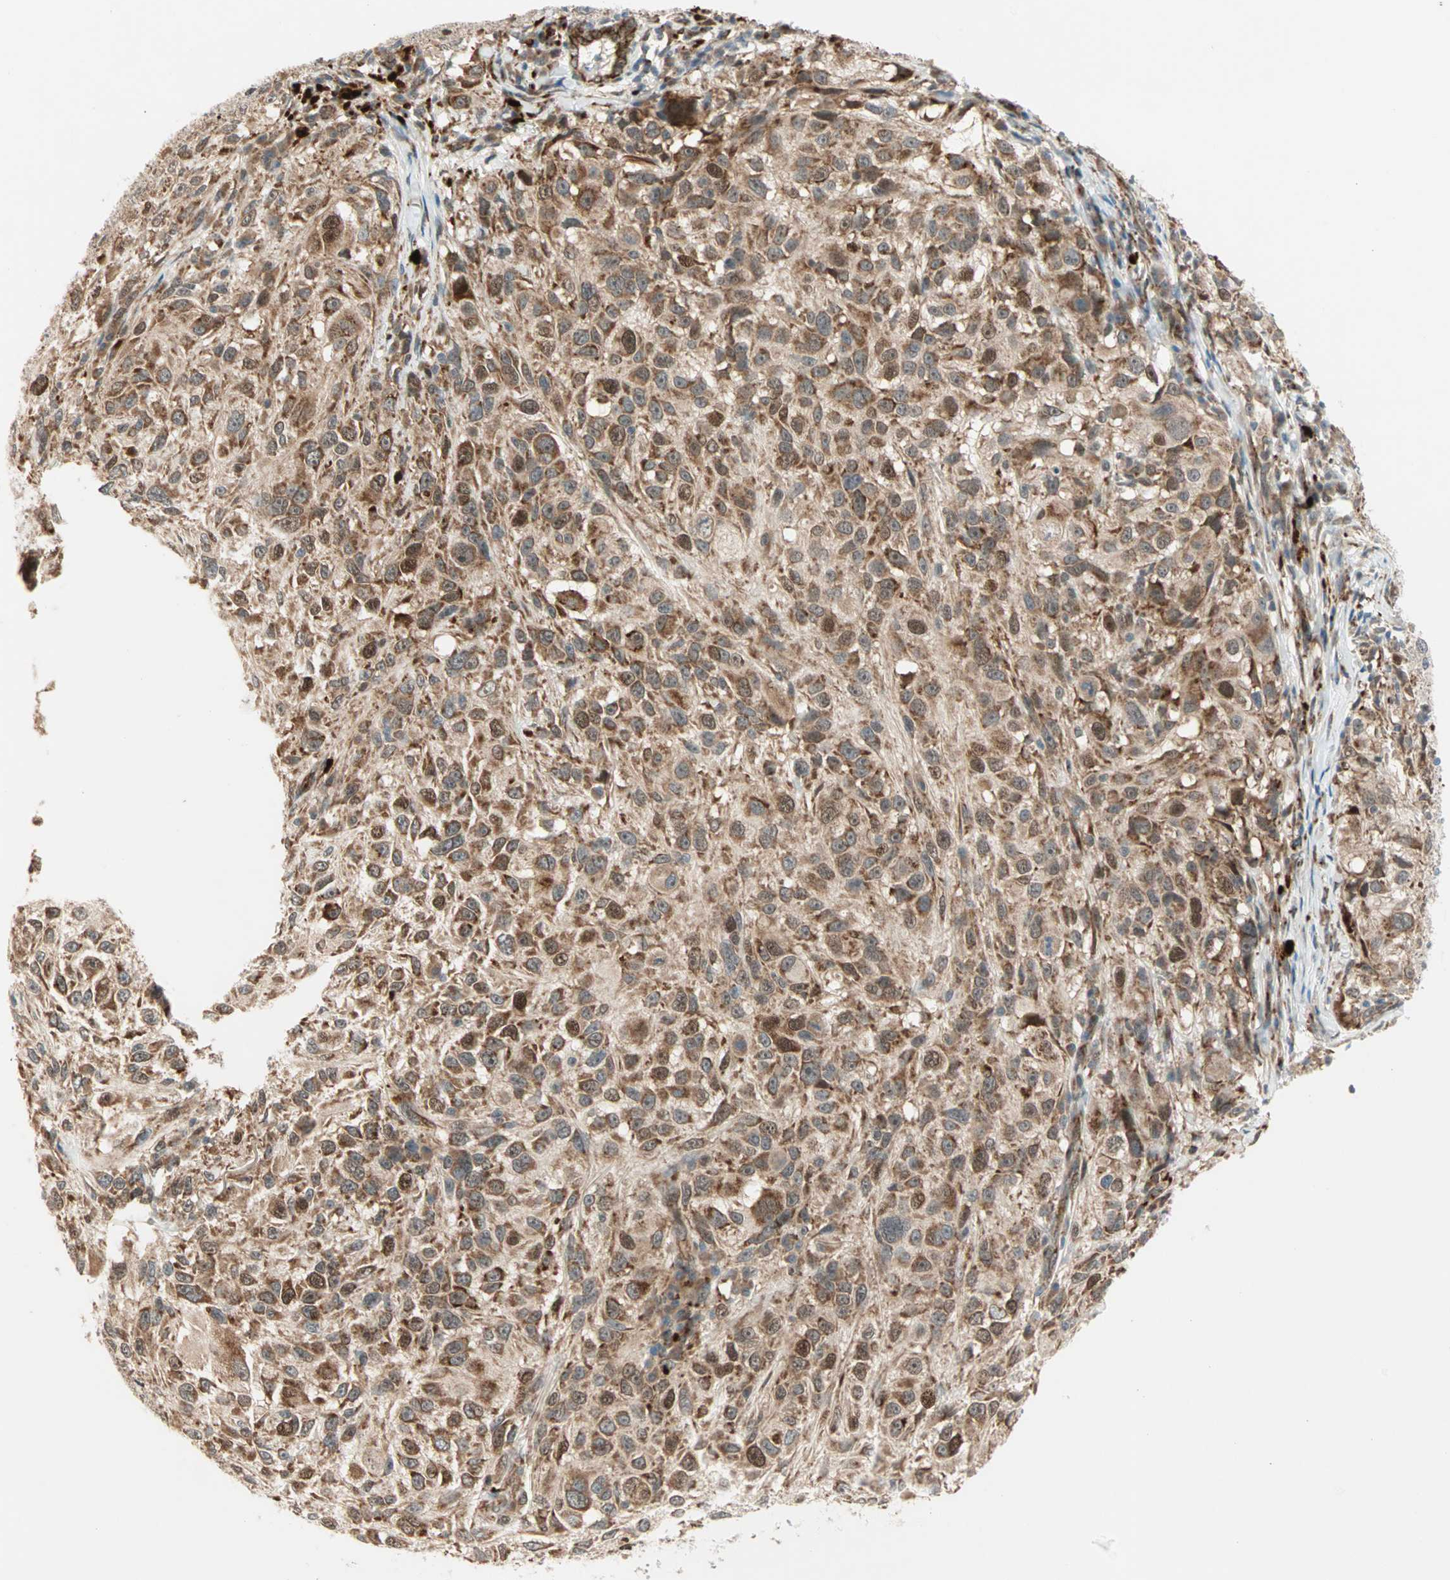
{"staining": {"intensity": "moderate", "quantity": ">75%", "location": "cytoplasmic/membranous,nuclear"}, "tissue": "melanoma", "cell_type": "Tumor cells", "image_type": "cancer", "snomed": [{"axis": "morphology", "description": "Necrosis, NOS"}, {"axis": "morphology", "description": "Malignant melanoma, NOS"}, {"axis": "topography", "description": "Skin"}], "caption": "A photomicrograph showing moderate cytoplasmic/membranous and nuclear expression in approximately >75% of tumor cells in melanoma, as visualized by brown immunohistochemical staining.", "gene": "ZNF37A", "patient": {"sex": "female", "age": 87}}